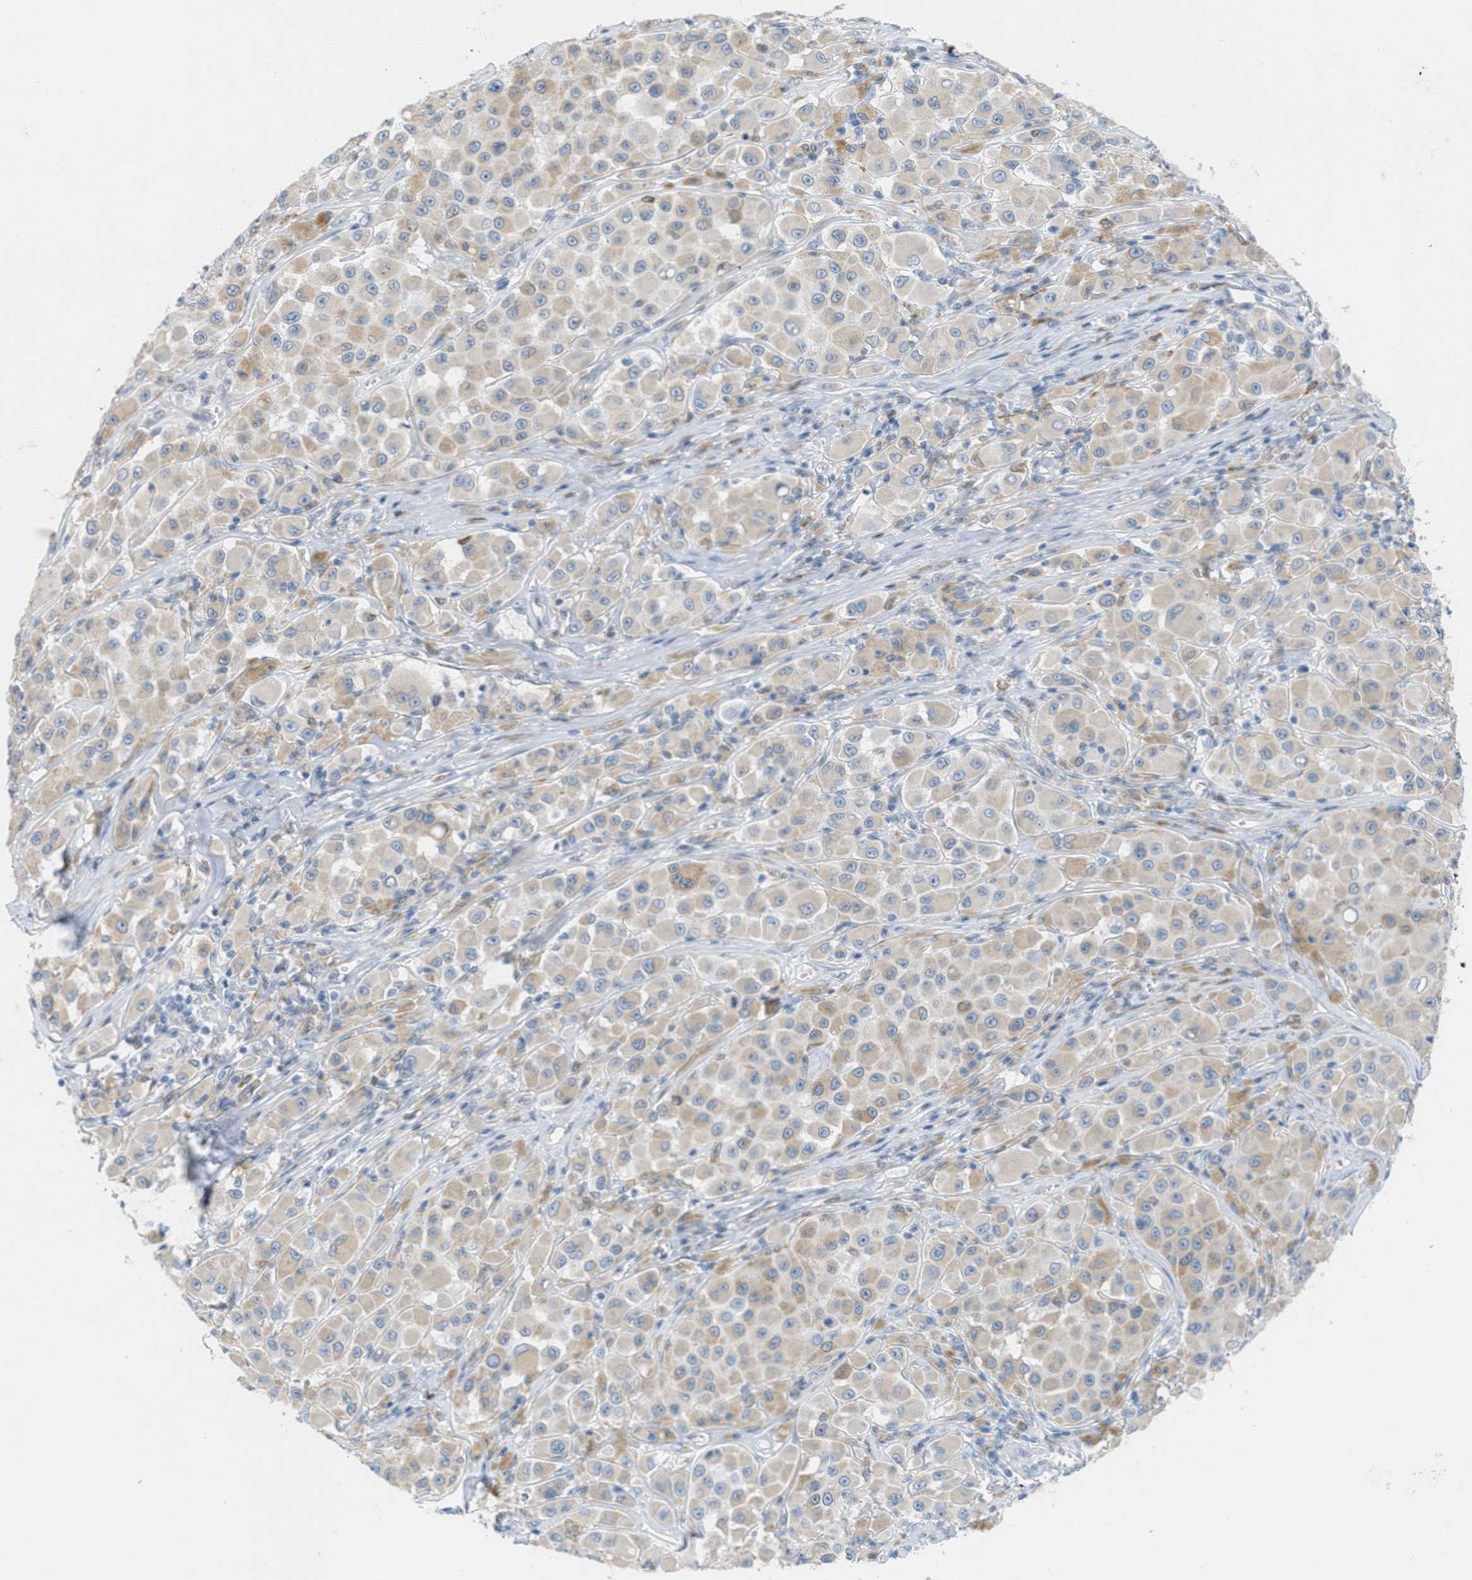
{"staining": {"intensity": "weak", "quantity": ">75%", "location": "cytoplasmic/membranous"}, "tissue": "melanoma", "cell_type": "Tumor cells", "image_type": "cancer", "snomed": [{"axis": "morphology", "description": "Malignant melanoma, NOS"}, {"axis": "topography", "description": "Skin"}], "caption": "IHC photomicrograph of melanoma stained for a protein (brown), which displays low levels of weak cytoplasmic/membranous expression in approximately >75% of tumor cells.", "gene": "TEX264", "patient": {"sex": "male", "age": 84}}